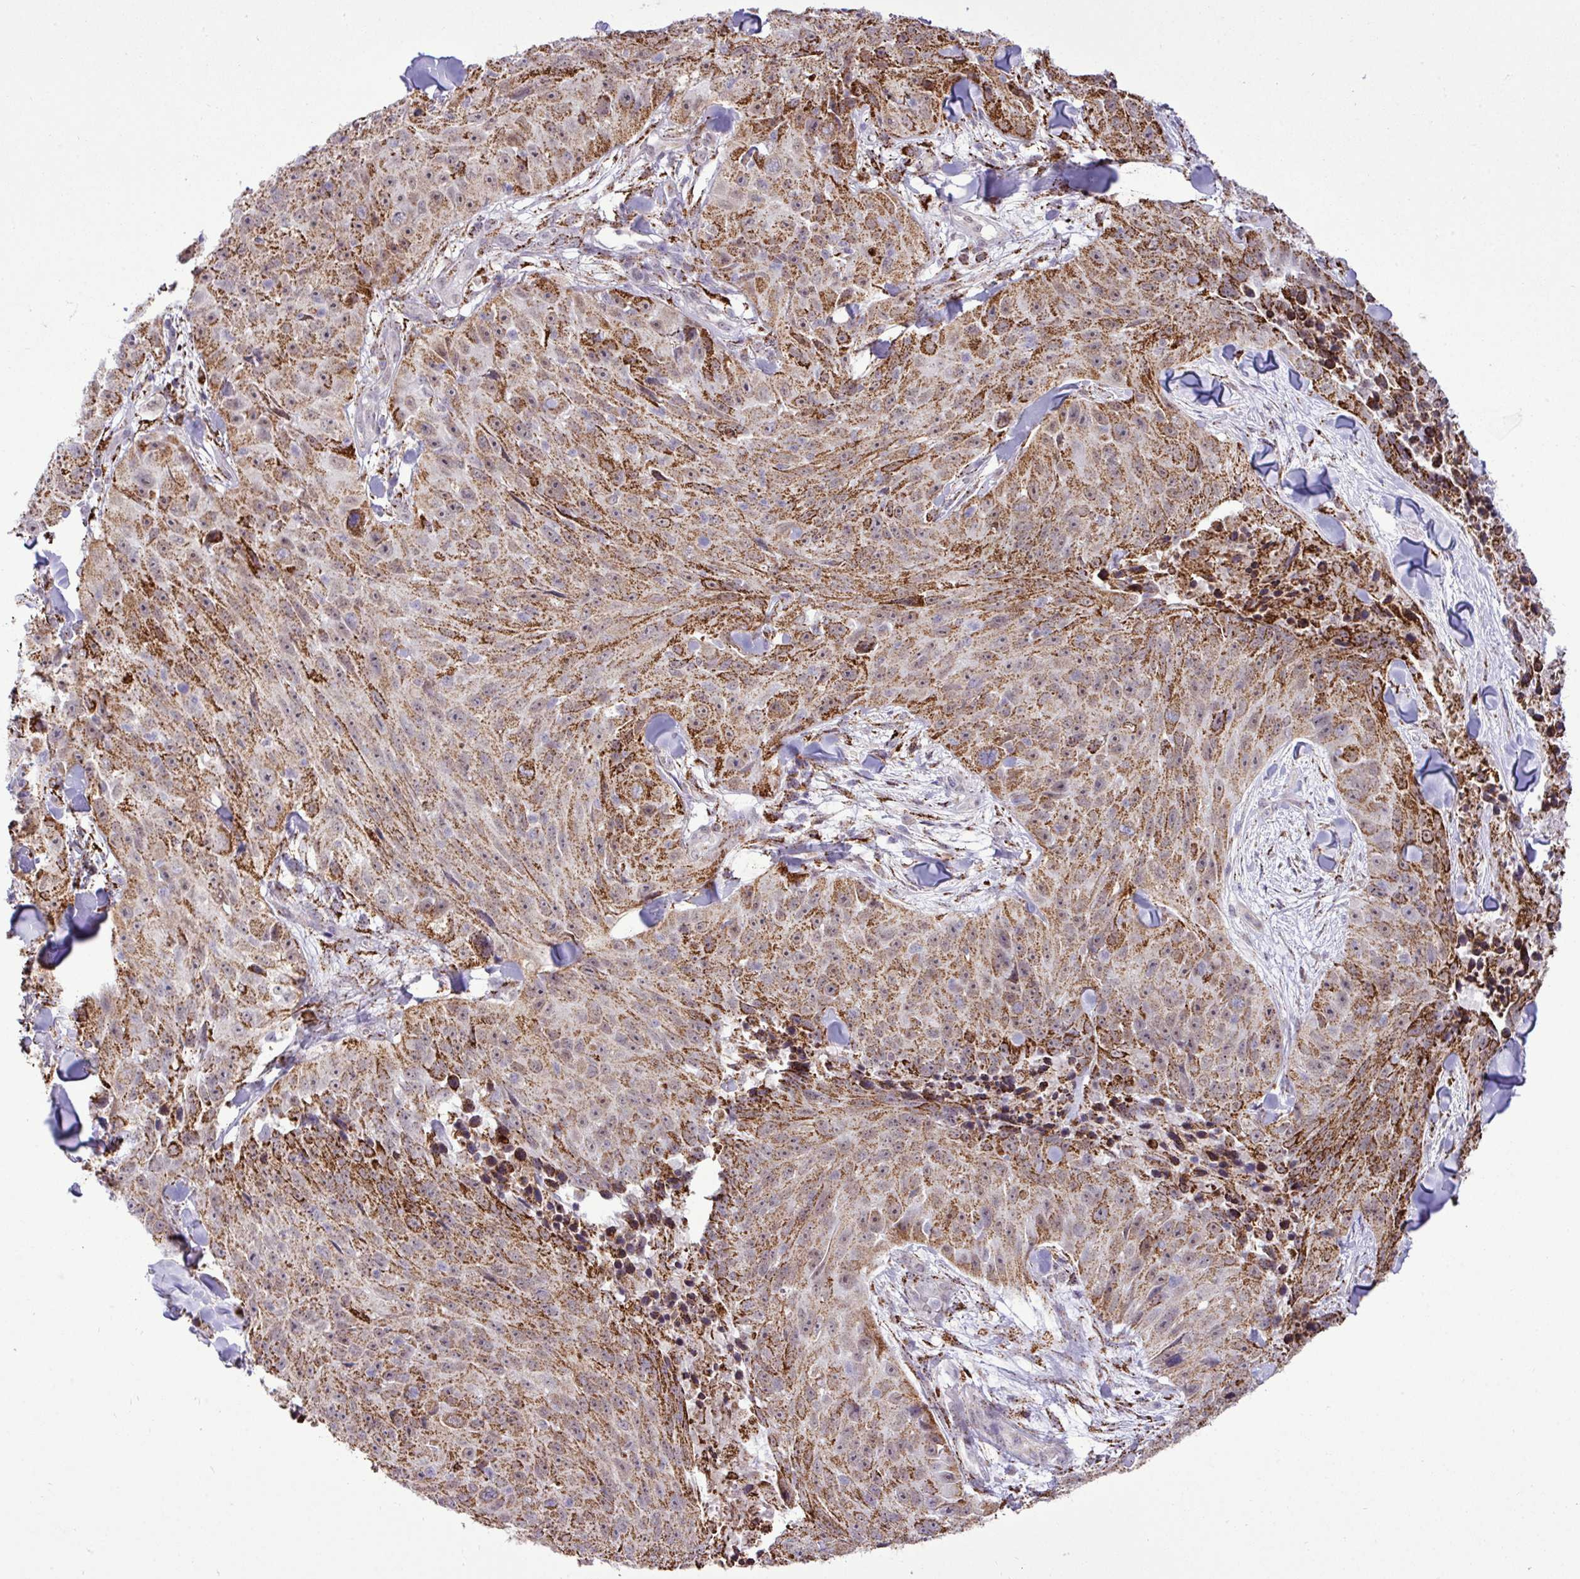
{"staining": {"intensity": "moderate", "quantity": ">75%", "location": "cytoplasmic/membranous"}, "tissue": "skin cancer", "cell_type": "Tumor cells", "image_type": "cancer", "snomed": [{"axis": "morphology", "description": "Squamous cell carcinoma, NOS"}, {"axis": "topography", "description": "Skin"}], "caption": "Immunohistochemistry (IHC) micrograph of skin cancer stained for a protein (brown), which shows medium levels of moderate cytoplasmic/membranous expression in approximately >75% of tumor cells.", "gene": "SGPP1", "patient": {"sex": "female", "age": 87}}